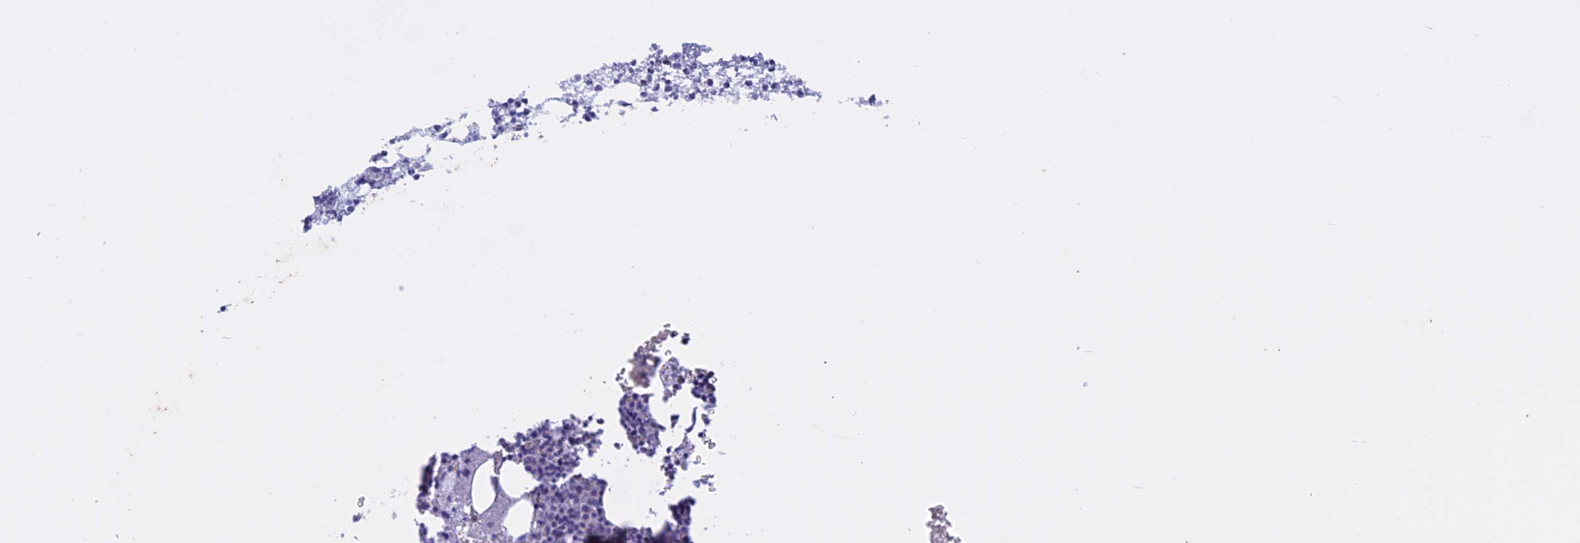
{"staining": {"intensity": "negative", "quantity": "none", "location": "none"}, "tissue": "bone marrow", "cell_type": "Hematopoietic cells", "image_type": "normal", "snomed": [{"axis": "morphology", "description": "Normal tissue, NOS"}, {"axis": "topography", "description": "Bone marrow"}], "caption": "This is a image of immunohistochemistry (IHC) staining of normal bone marrow, which shows no expression in hematopoietic cells.", "gene": "LHFPL2", "patient": {"sex": "female", "age": 41}}